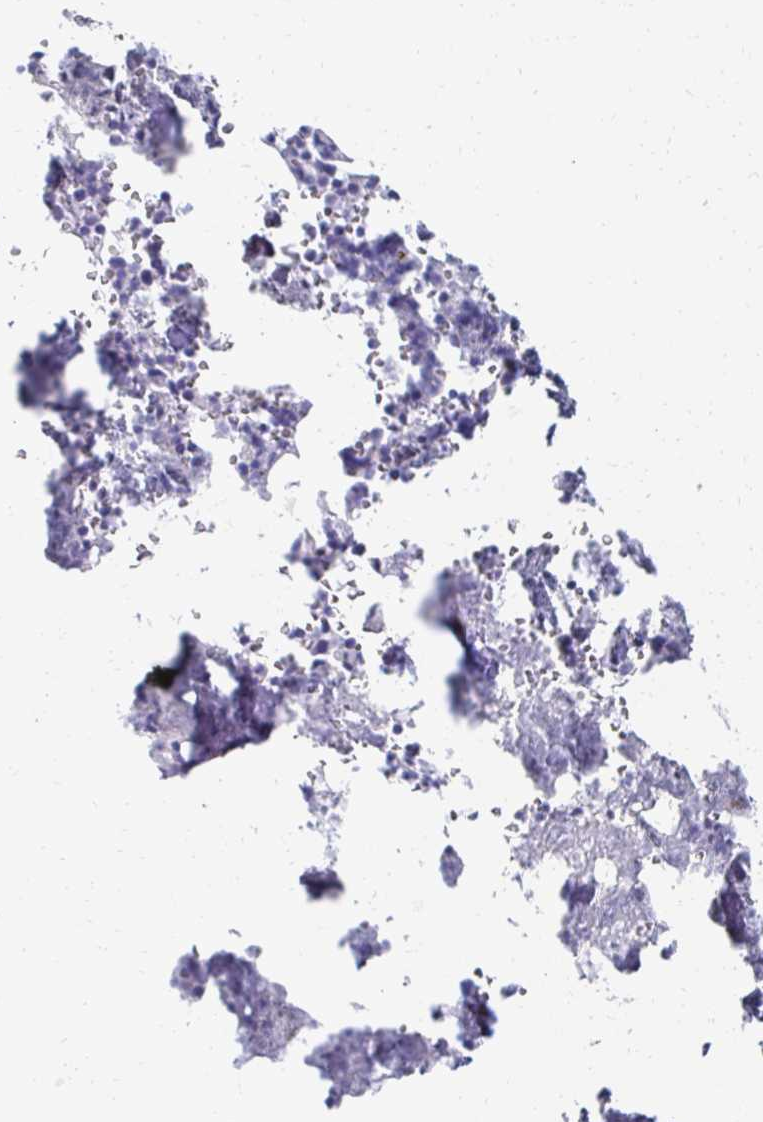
{"staining": {"intensity": "negative", "quantity": "none", "location": "none"}, "tissue": "bone marrow", "cell_type": "Hematopoietic cells", "image_type": "normal", "snomed": [{"axis": "morphology", "description": "Normal tissue, NOS"}, {"axis": "topography", "description": "Bone marrow"}], "caption": "The micrograph reveals no staining of hematopoietic cells in benign bone marrow.", "gene": "SYCP3", "patient": {"sex": "male", "age": 54}}